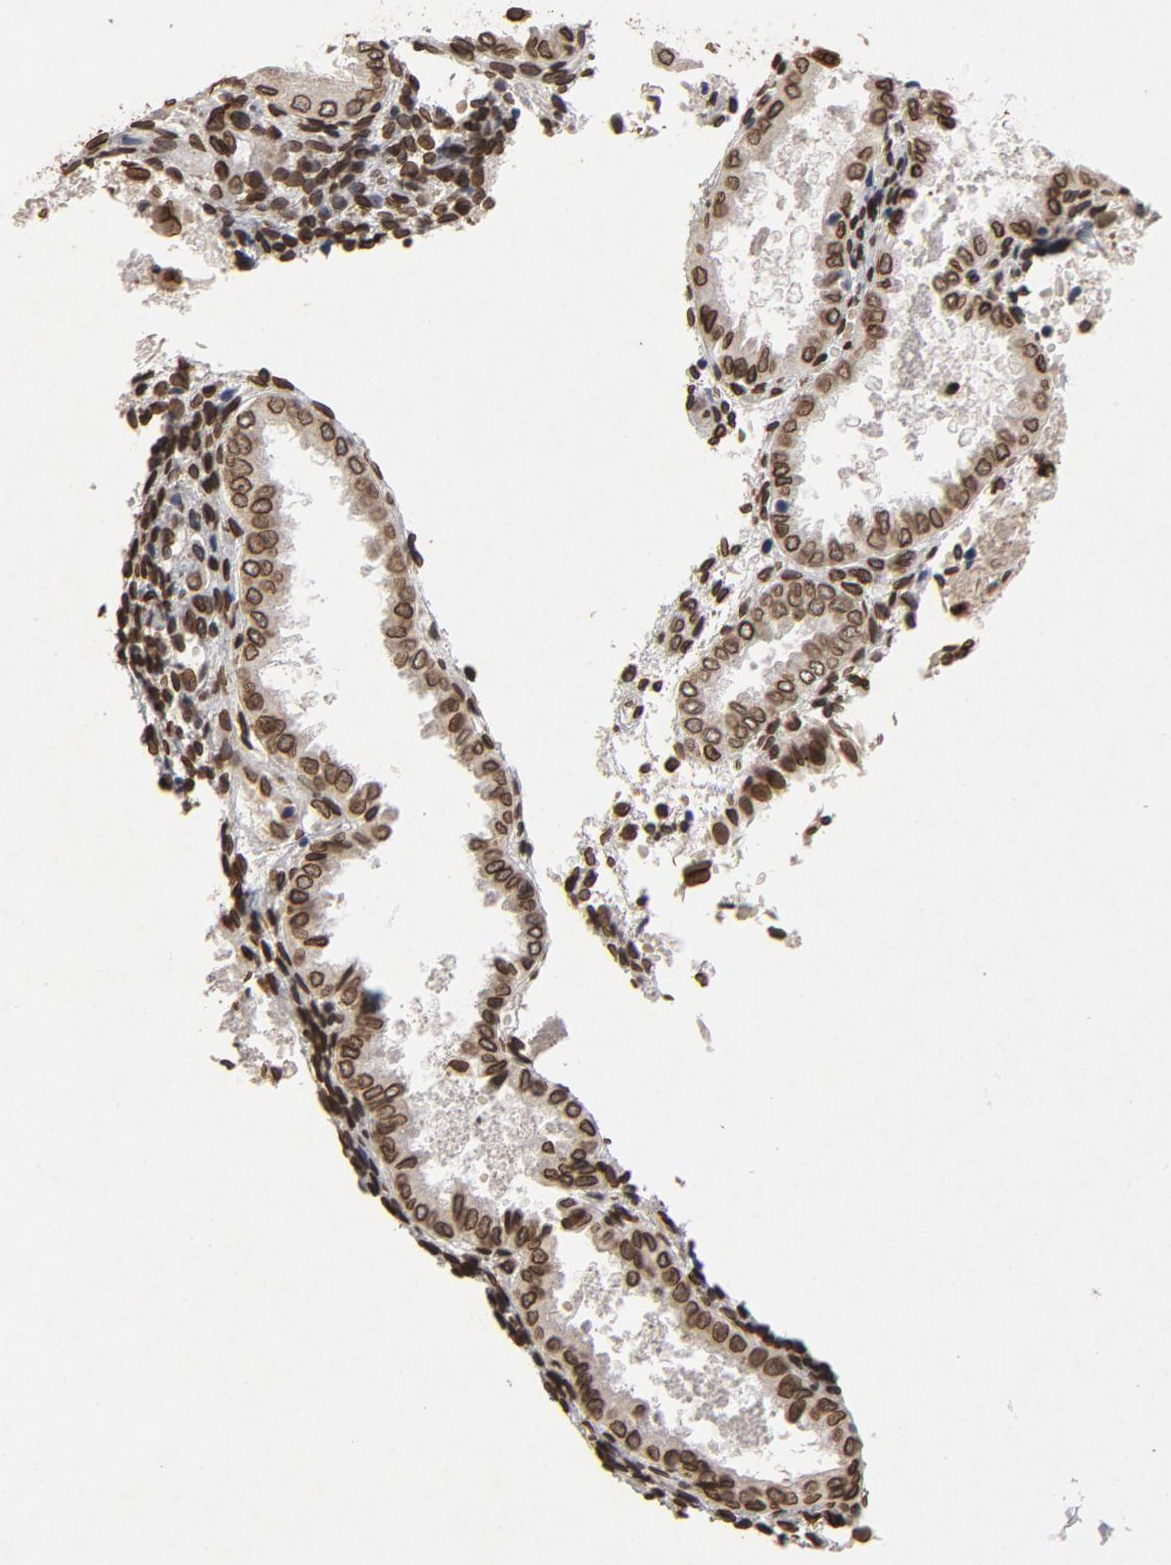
{"staining": {"intensity": "strong", "quantity": ">75%", "location": "cytoplasmic/membranous,nuclear"}, "tissue": "endometrium", "cell_type": "Cells in endometrial stroma", "image_type": "normal", "snomed": [{"axis": "morphology", "description": "Normal tissue, NOS"}, {"axis": "topography", "description": "Endometrium"}], "caption": "Immunohistochemical staining of unremarkable endometrium displays >75% levels of strong cytoplasmic/membranous,nuclear protein expression in about >75% of cells in endometrial stroma.", "gene": "LMNA", "patient": {"sex": "female", "age": 33}}